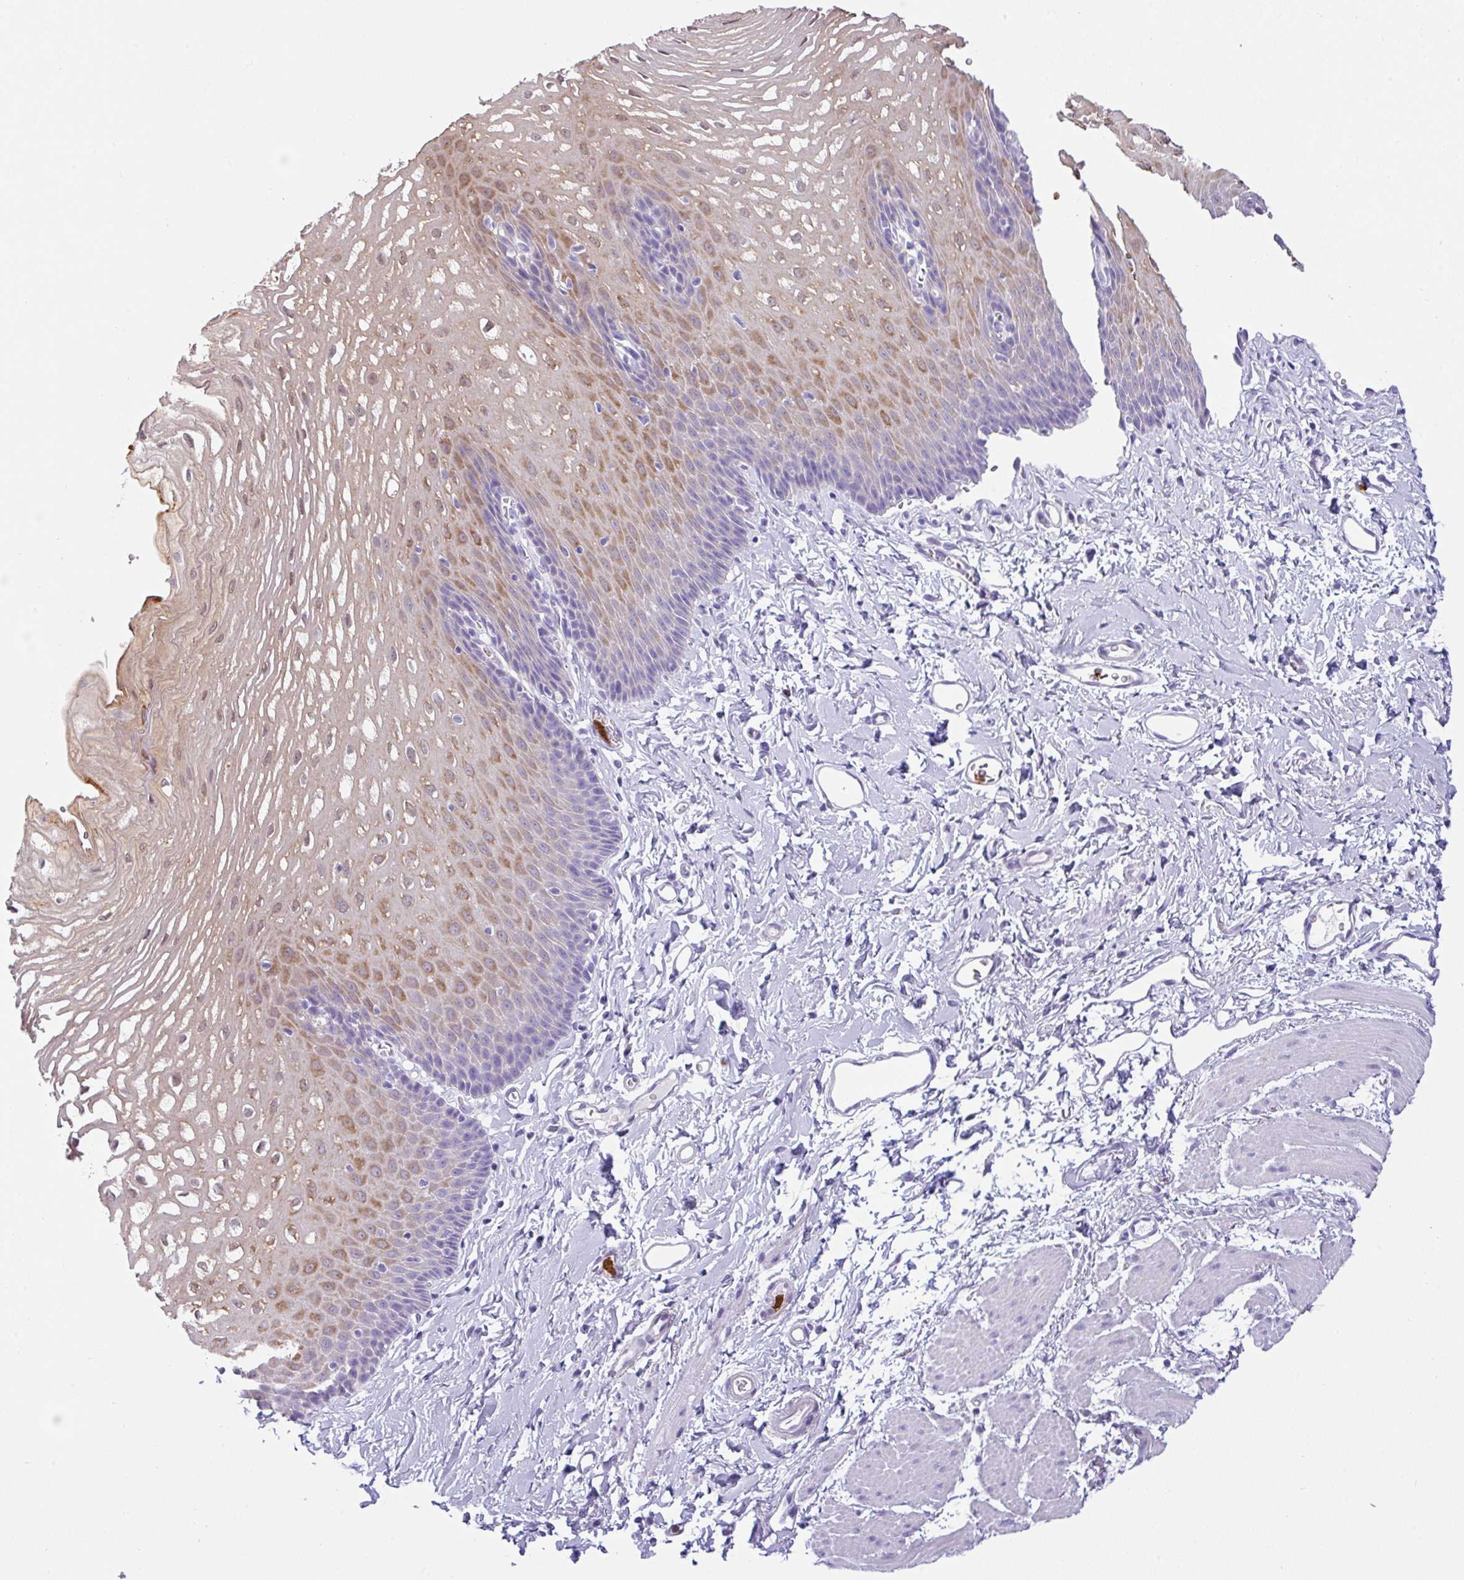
{"staining": {"intensity": "moderate", "quantity": "25%-75%", "location": "cytoplasmic/membranous,nuclear"}, "tissue": "esophagus", "cell_type": "Squamous epithelial cells", "image_type": "normal", "snomed": [{"axis": "morphology", "description": "Normal tissue, NOS"}, {"axis": "topography", "description": "Esophagus"}], "caption": "Immunohistochemical staining of normal esophagus displays moderate cytoplasmic/membranous,nuclear protein staining in approximately 25%-75% of squamous epithelial cells. Immunohistochemistry (ihc) stains the protein of interest in brown and the nuclei are stained blue.", "gene": "SH2D3C", "patient": {"sex": "male", "age": 70}}